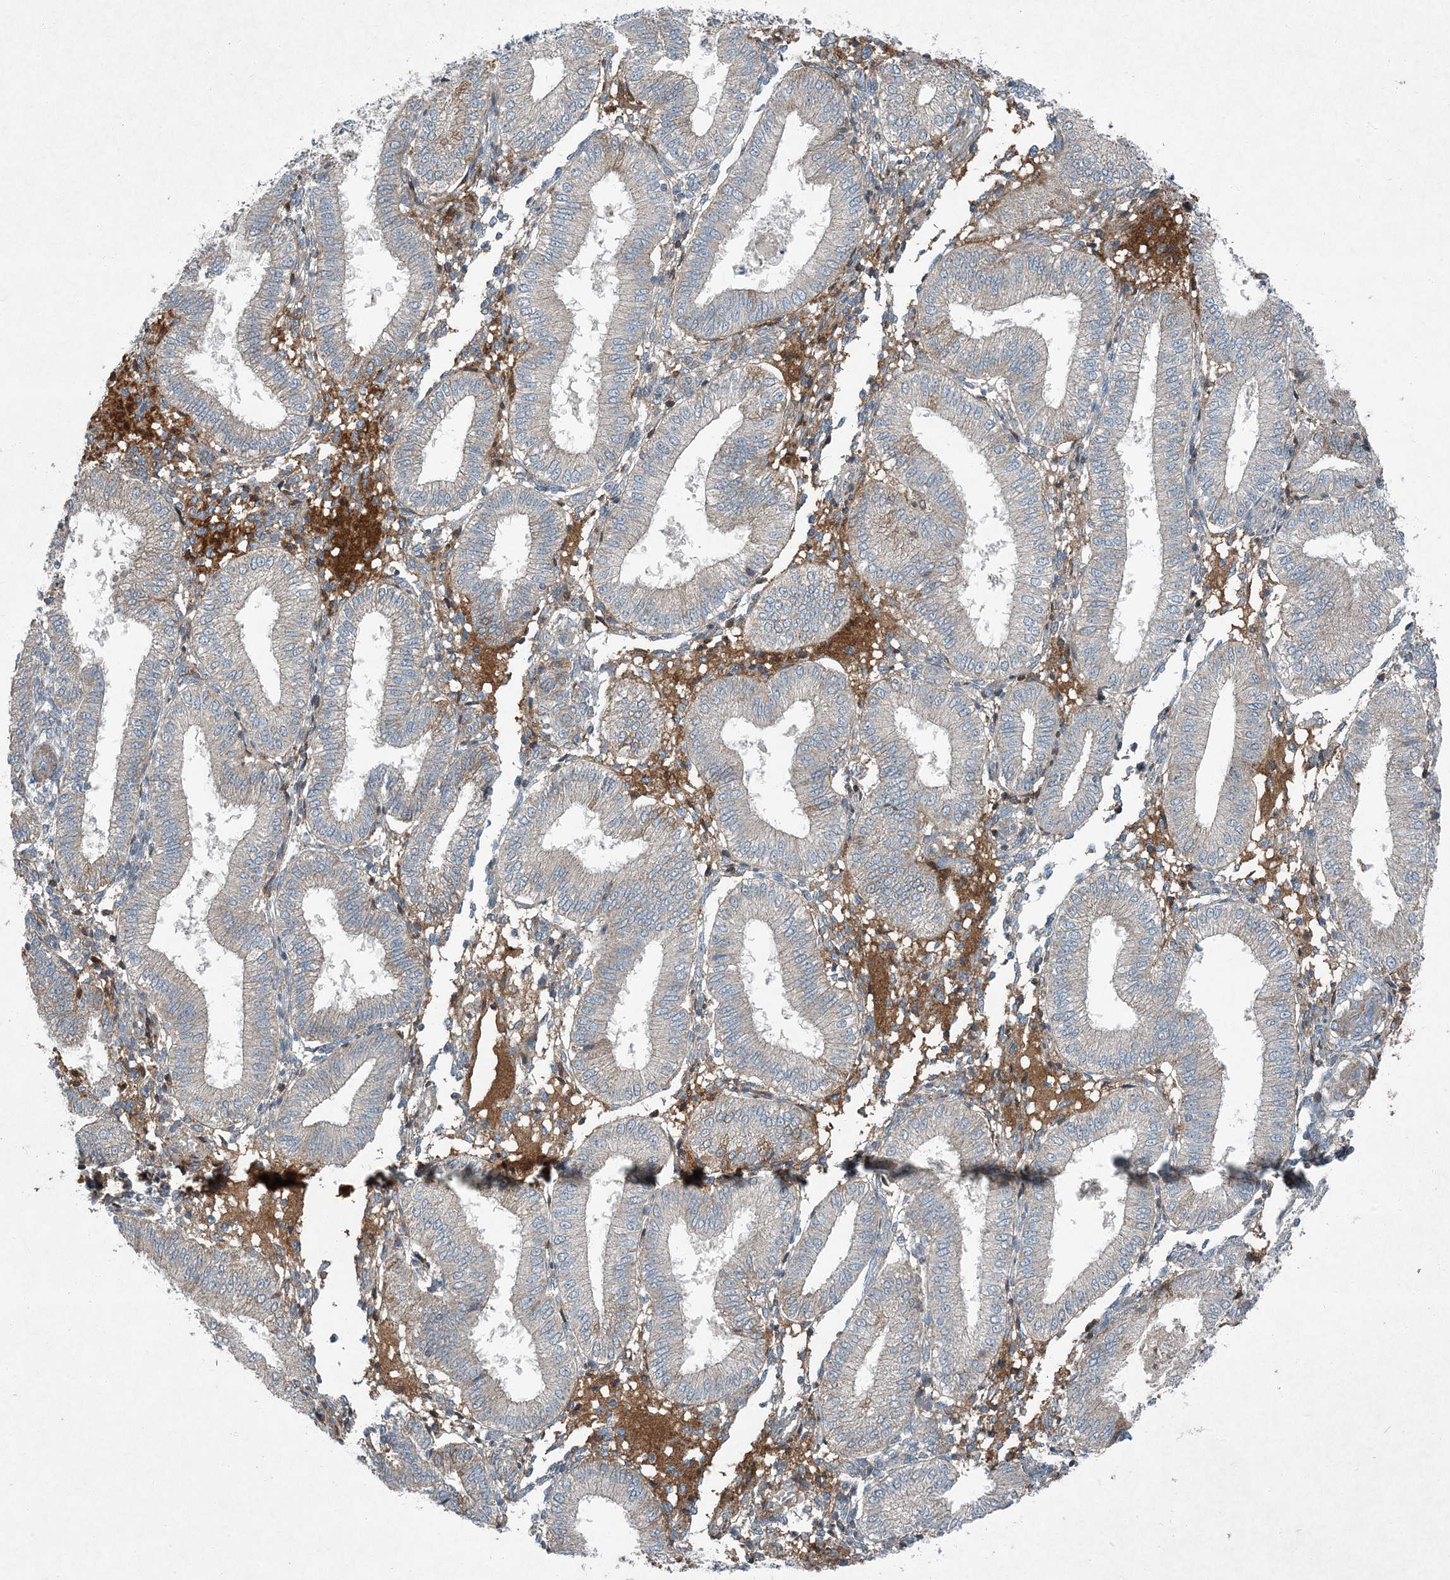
{"staining": {"intensity": "weak", "quantity": "25%-75%", "location": "cytoplasmic/membranous"}, "tissue": "endometrium", "cell_type": "Cells in endometrial stroma", "image_type": "normal", "snomed": [{"axis": "morphology", "description": "Normal tissue, NOS"}, {"axis": "topography", "description": "Endometrium"}], "caption": "Immunohistochemistry (IHC) micrograph of normal endometrium: endometrium stained using immunohistochemistry (IHC) demonstrates low levels of weak protein expression localized specifically in the cytoplasmic/membranous of cells in endometrial stroma, appearing as a cytoplasmic/membranous brown color.", "gene": "APOM", "patient": {"sex": "female", "age": 39}}